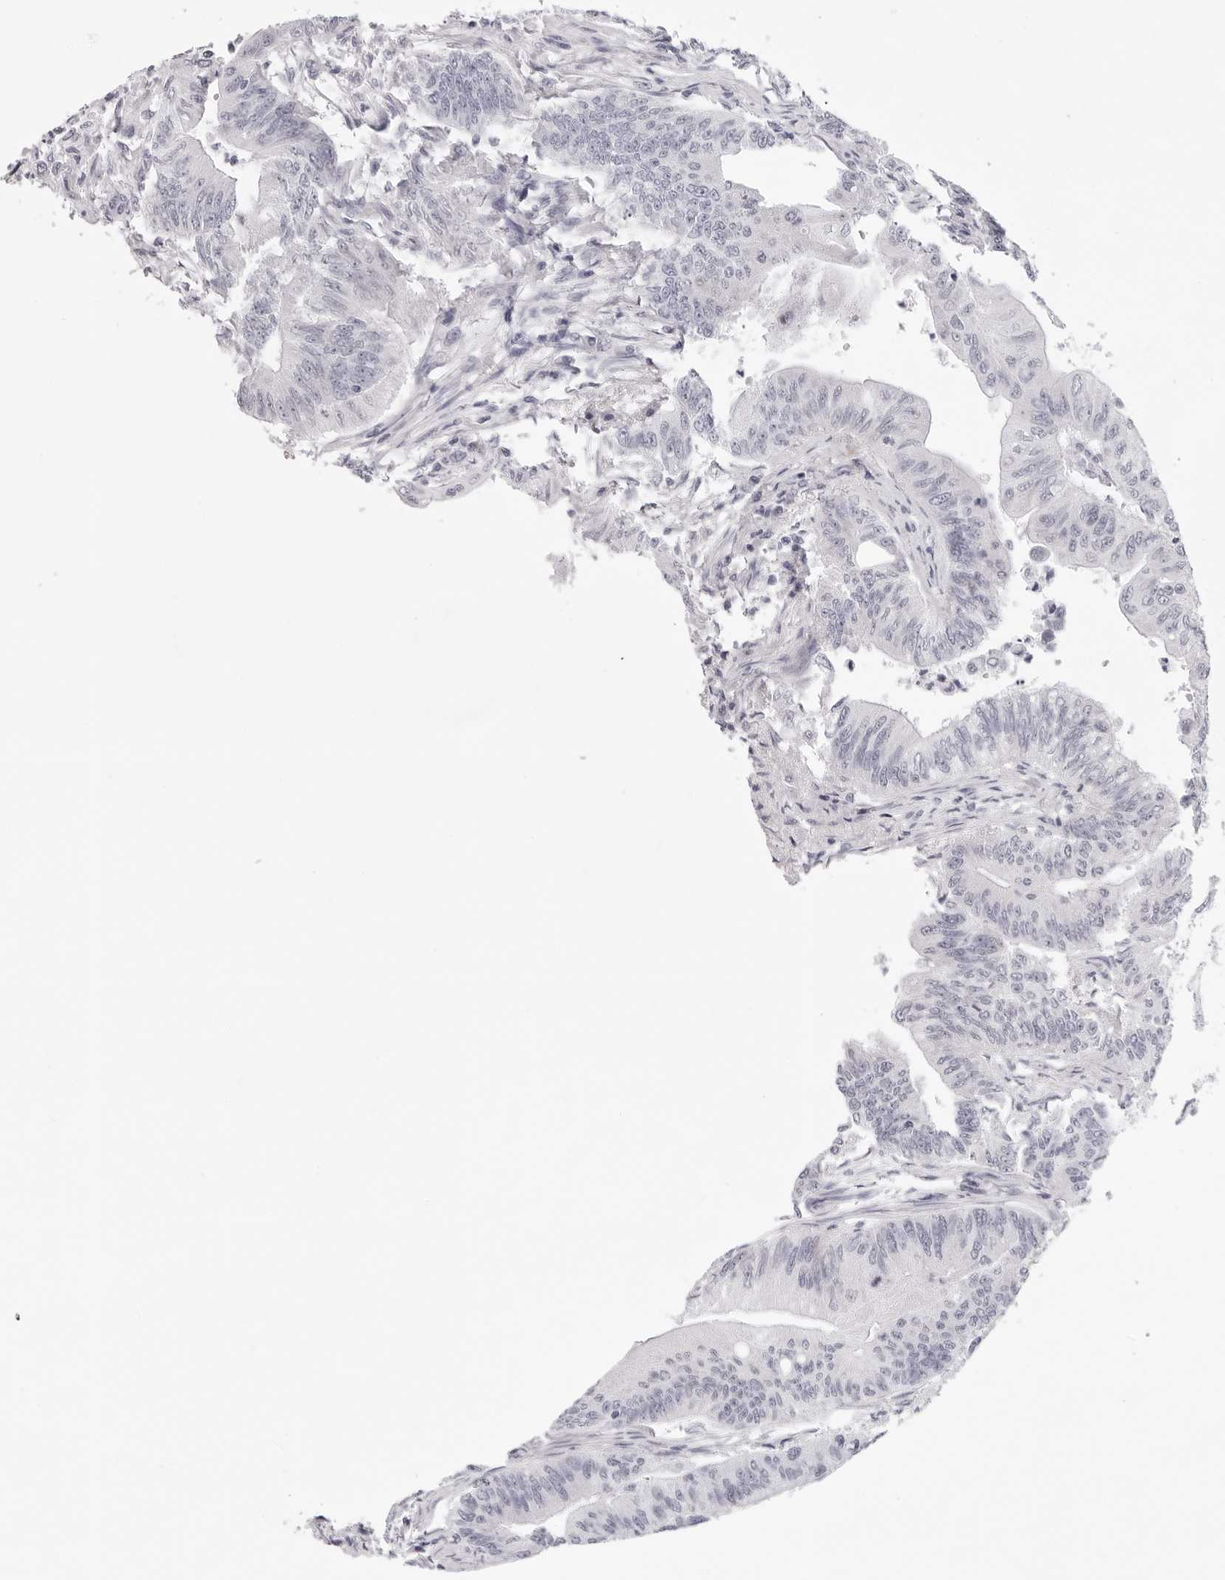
{"staining": {"intensity": "negative", "quantity": "none", "location": "none"}, "tissue": "colorectal cancer", "cell_type": "Tumor cells", "image_type": "cancer", "snomed": [{"axis": "morphology", "description": "Adenoma, NOS"}, {"axis": "morphology", "description": "Adenocarcinoma, NOS"}, {"axis": "topography", "description": "Colon"}], "caption": "This is an immunohistochemistry (IHC) image of human colorectal cancer (adenocarcinoma). There is no positivity in tumor cells.", "gene": "SMIM2", "patient": {"sex": "male", "age": 79}}